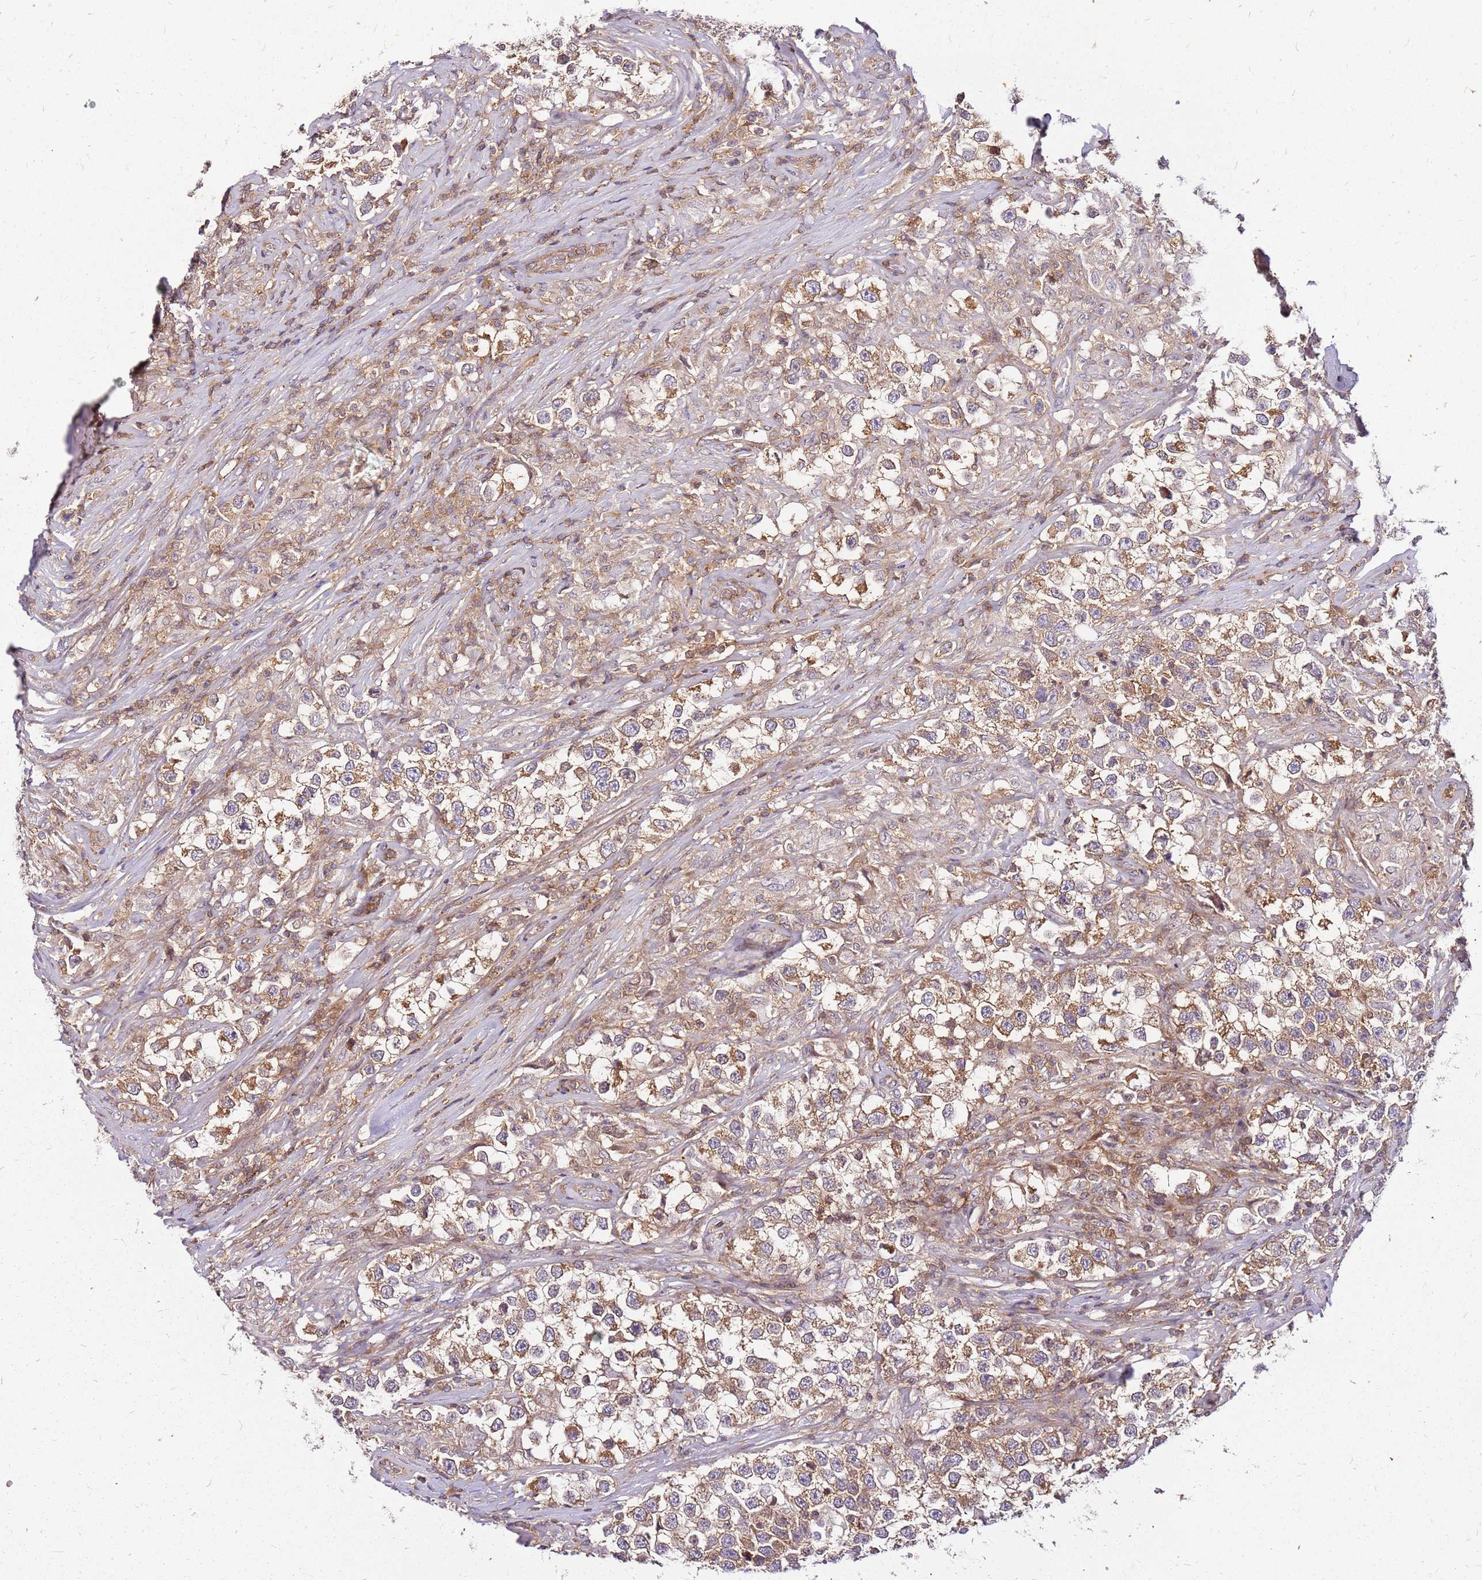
{"staining": {"intensity": "moderate", "quantity": "25%-75%", "location": "cytoplasmic/membranous"}, "tissue": "testis cancer", "cell_type": "Tumor cells", "image_type": "cancer", "snomed": [{"axis": "morphology", "description": "Seminoma, NOS"}, {"axis": "topography", "description": "Testis"}], "caption": "IHC of human seminoma (testis) displays medium levels of moderate cytoplasmic/membranous staining in approximately 25%-75% of tumor cells.", "gene": "PIH1D1", "patient": {"sex": "male", "age": 46}}